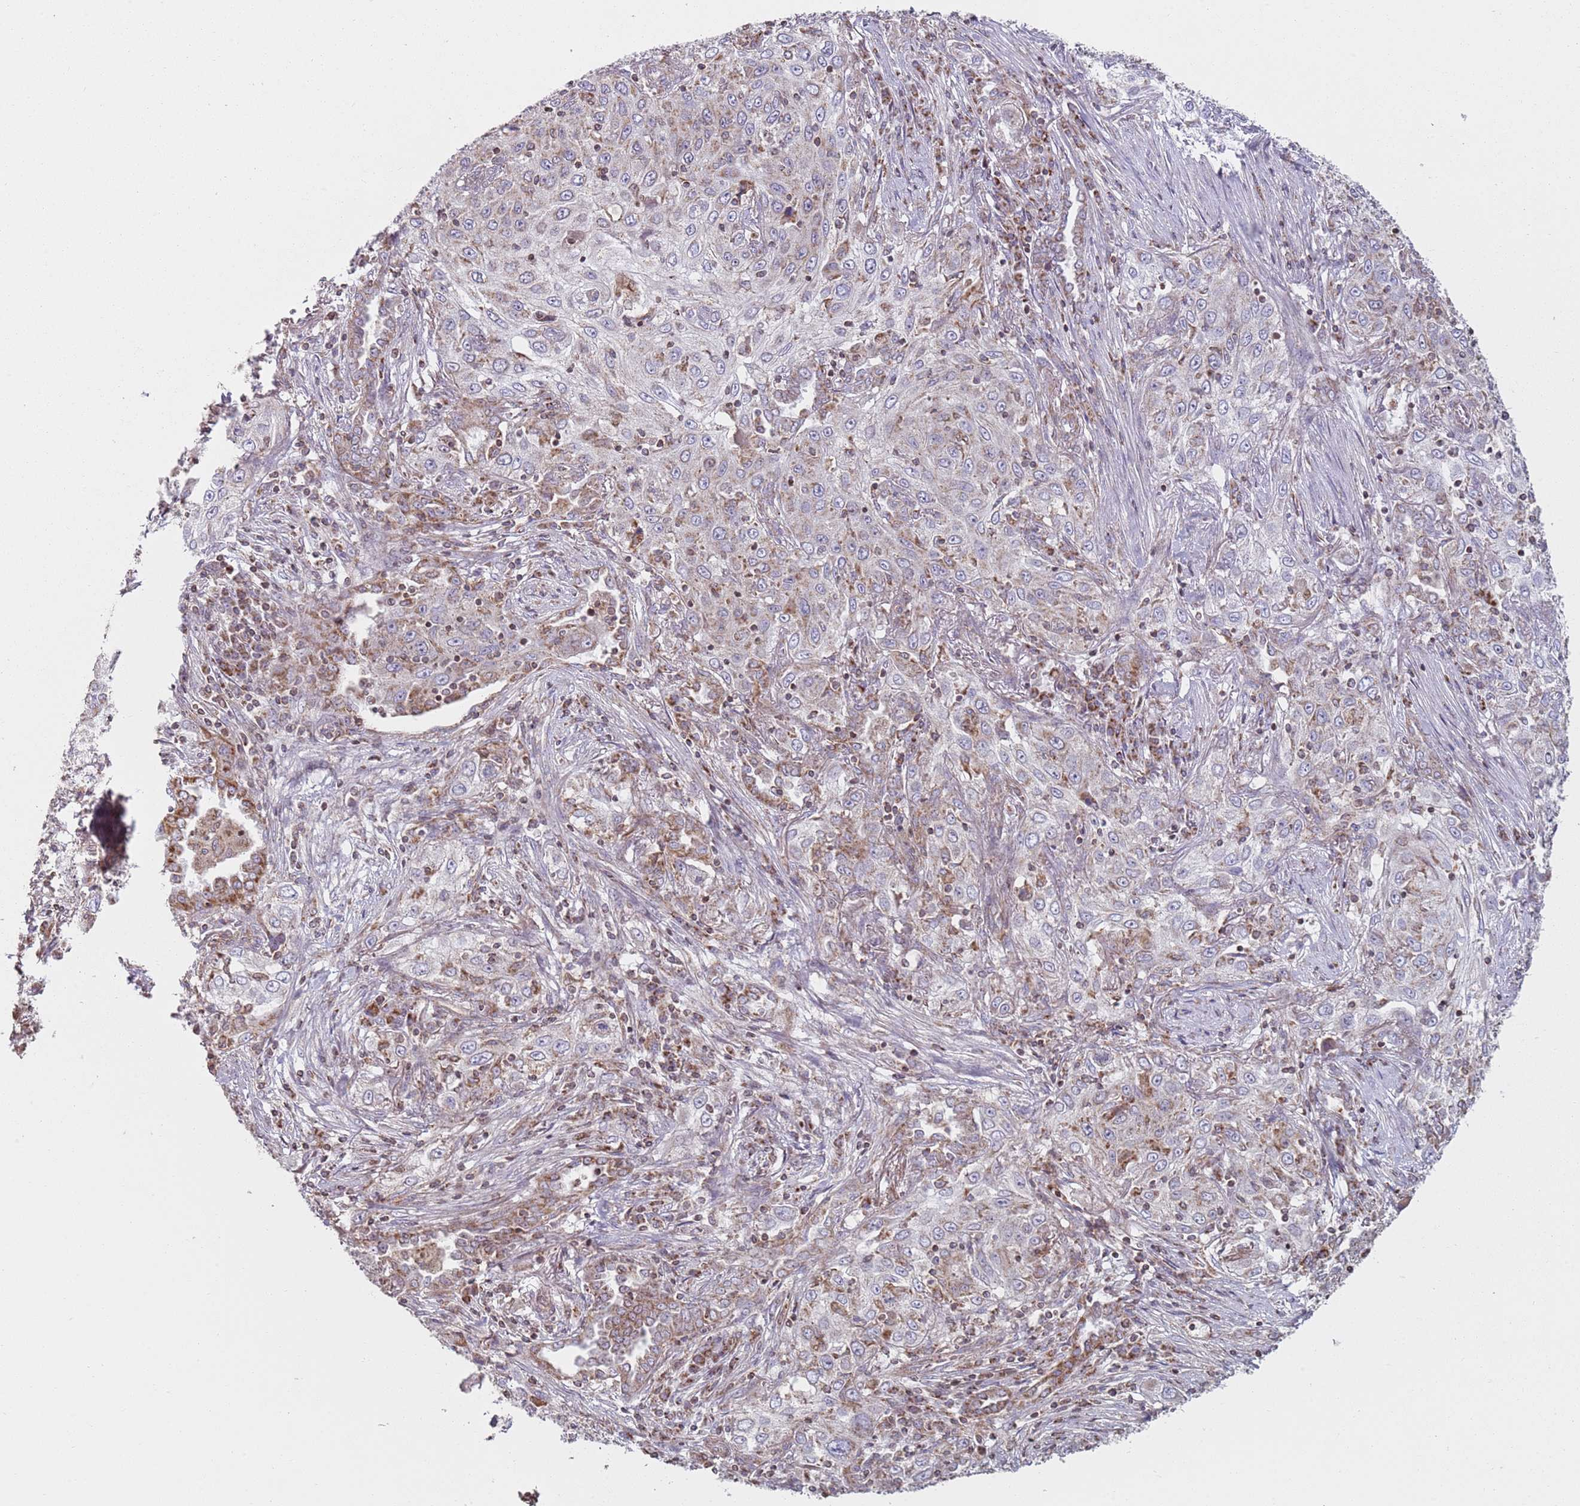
{"staining": {"intensity": "negative", "quantity": "none", "location": "none"}, "tissue": "lung cancer", "cell_type": "Tumor cells", "image_type": "cancer", "snomed": [{"axis": "morphology", "description": "Squamous cell carcinoma, NOS"}, {"axis": "topography", "description": "Lung"}], "caption": "The immunohistochemistry micrograph has no significant positivity in tumor cells of squamous cell carcinoma (lung) tissue. Brightfield microscopy of IHC stained with DAB (brown) and hematoxylin (blue), captured at high magnification.", "gene": "GAS8", "patient": {"sex": "female", "age": 69}}